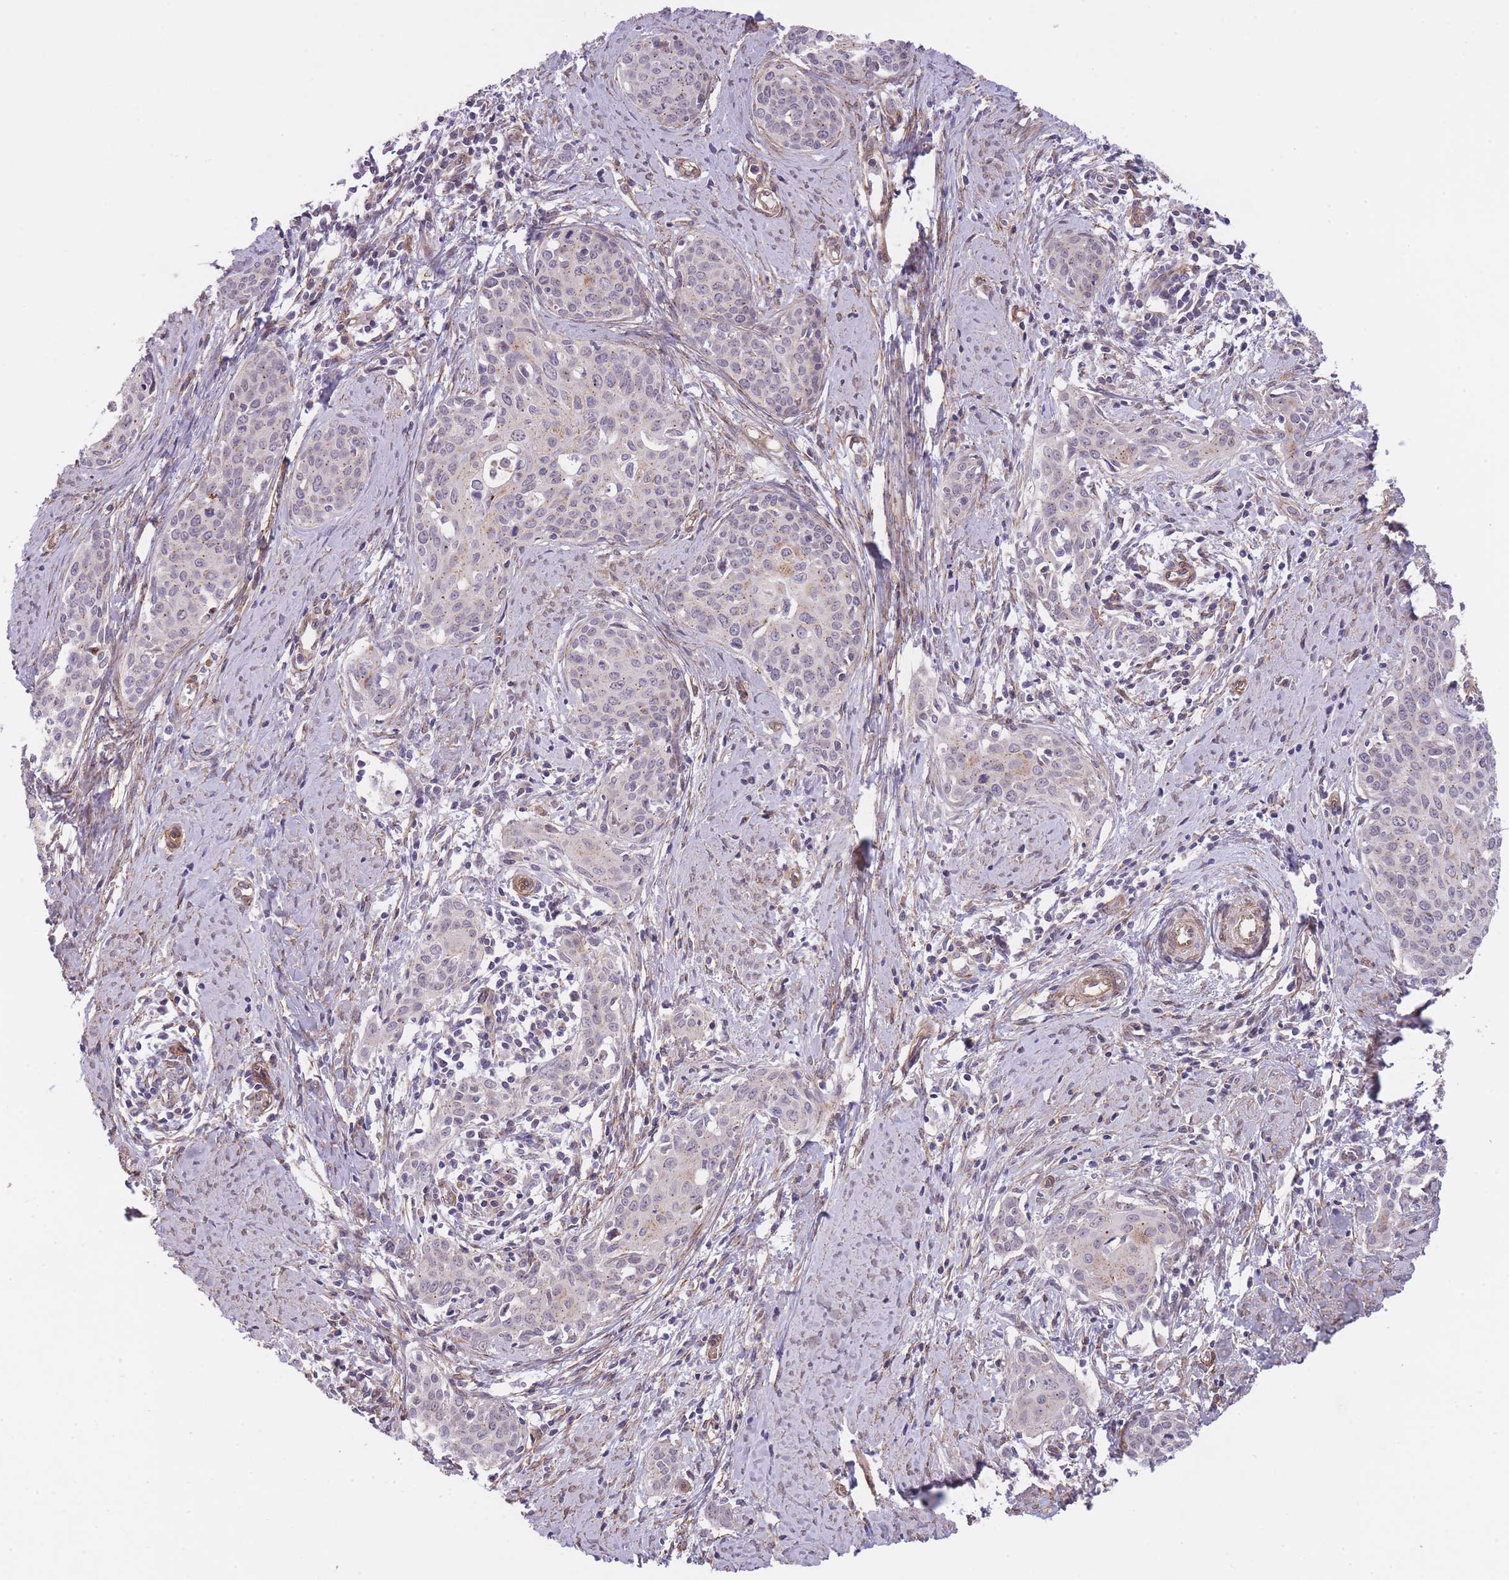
{"staining": {"intensity": "negative", "quantity": "none", "location": "none"}, "tissue": "cervical cancer", "cell_type": "Tumor cells", "image_type": "cancer", "snomed": [{"axis": "morphology", "description": "Squamous cell carcinoma, NOS"}, {"axis": "topography", "description": "Cervix"}], "caption": "Micrograph shows no protein positivity in tumor cells of cervical cancer (squamous cell carcinoma) tissue.", "gene": "QTRT1", "patient": {"sex": "female", "age": 46}}